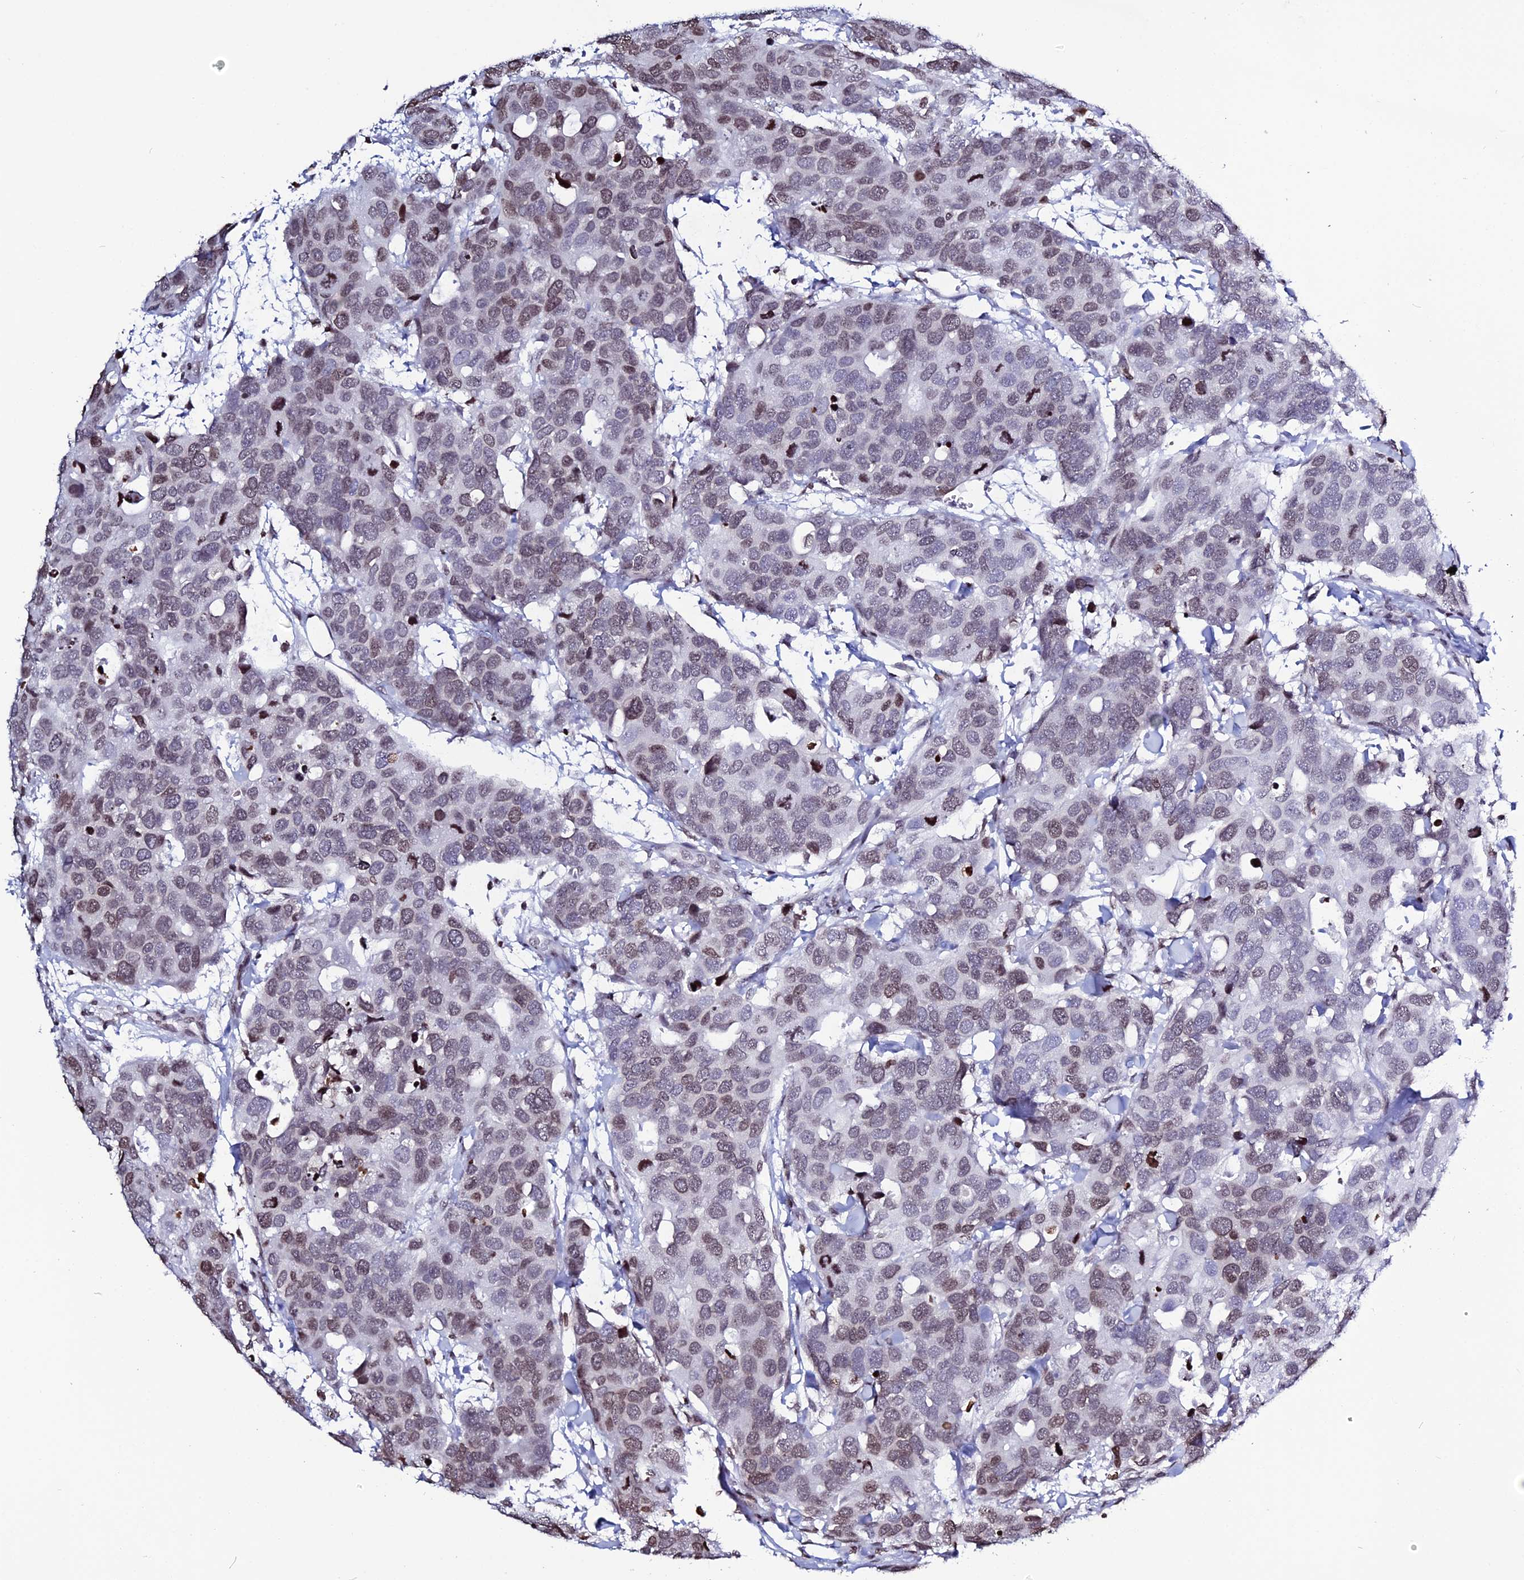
{"staining": {"intensity": "moderate", "quantity": ">75%", "location": "nuclear"}, "tissue": "breast cancer", "cell_type": "Tumor cells", "image_type": "cancer", "snomed": [{"axis": "morphology", "description": "Duct carcinoma"}, {"axis": "topography", "description": "Breast"}], "caption": "Immunohistochemical staining of human breast intraductal carcinoma demonstrates moderate nuclear protein staining in about >75% of tumor cells.", "gene": "MACROH2A2", "patient": {"sex": "female", "age": 83}}